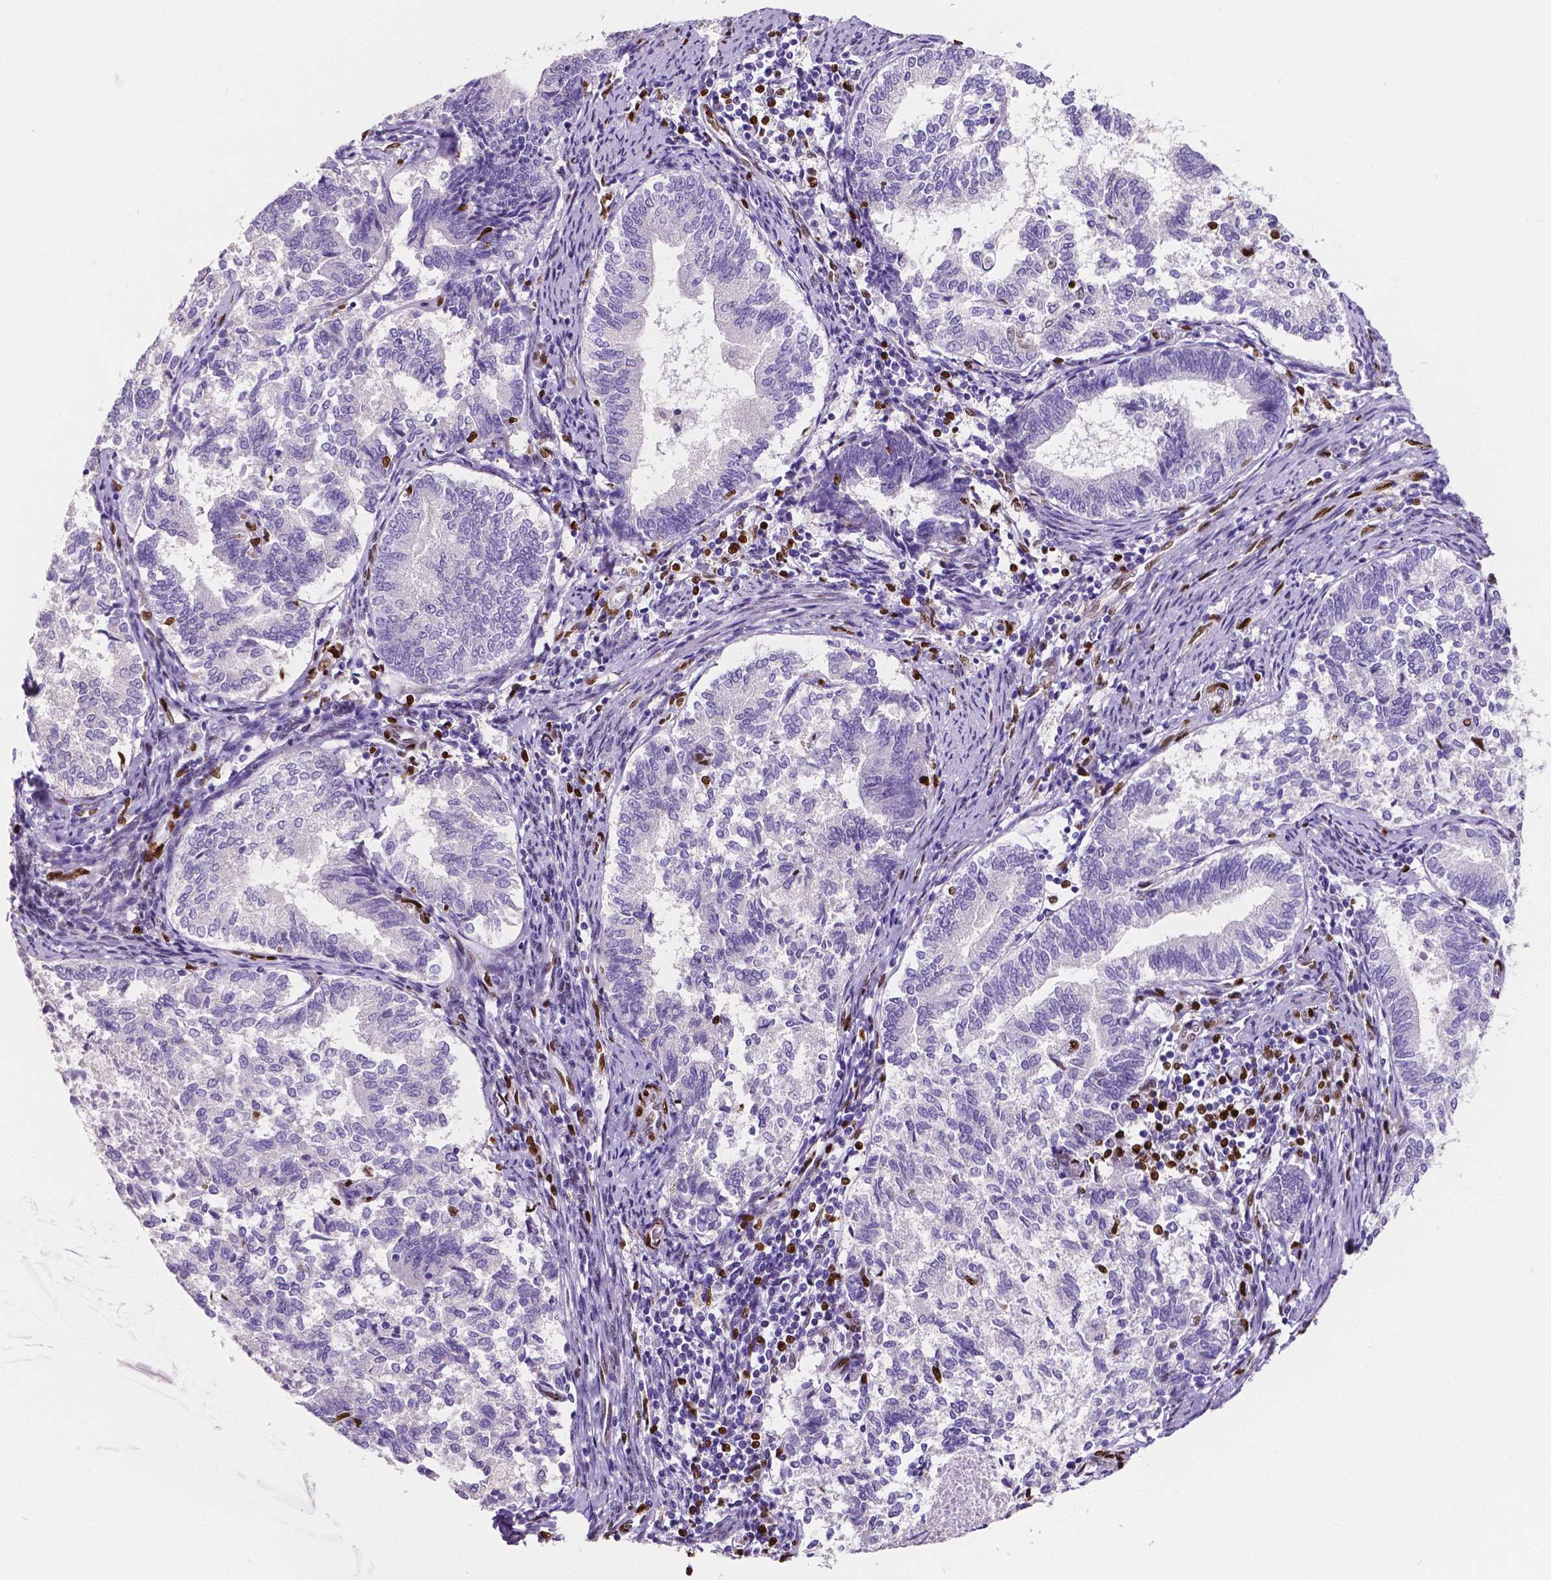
{"staining": {"intensity": "negative", "quantity": "none", "location": "none"}, "tissue": "endometrial cancer", "cell_type": "Tumor cells", "image_type": "cancer", "snomed": [{"axis": "morphology", "description": "Adenocarcinoma, NOS"}, {"axis": "topography", "description": "Endometrium"}], "caption": "A micrograph of endometrial cancer (adenocarcinoma) stained for a protein demonstrates no brown staining in tumor cells. (Immunohistochemistry, brightfield microscopy, high magnification).", "gene": "MEF2C", "patient": {"sex": "female", "age": 65}}